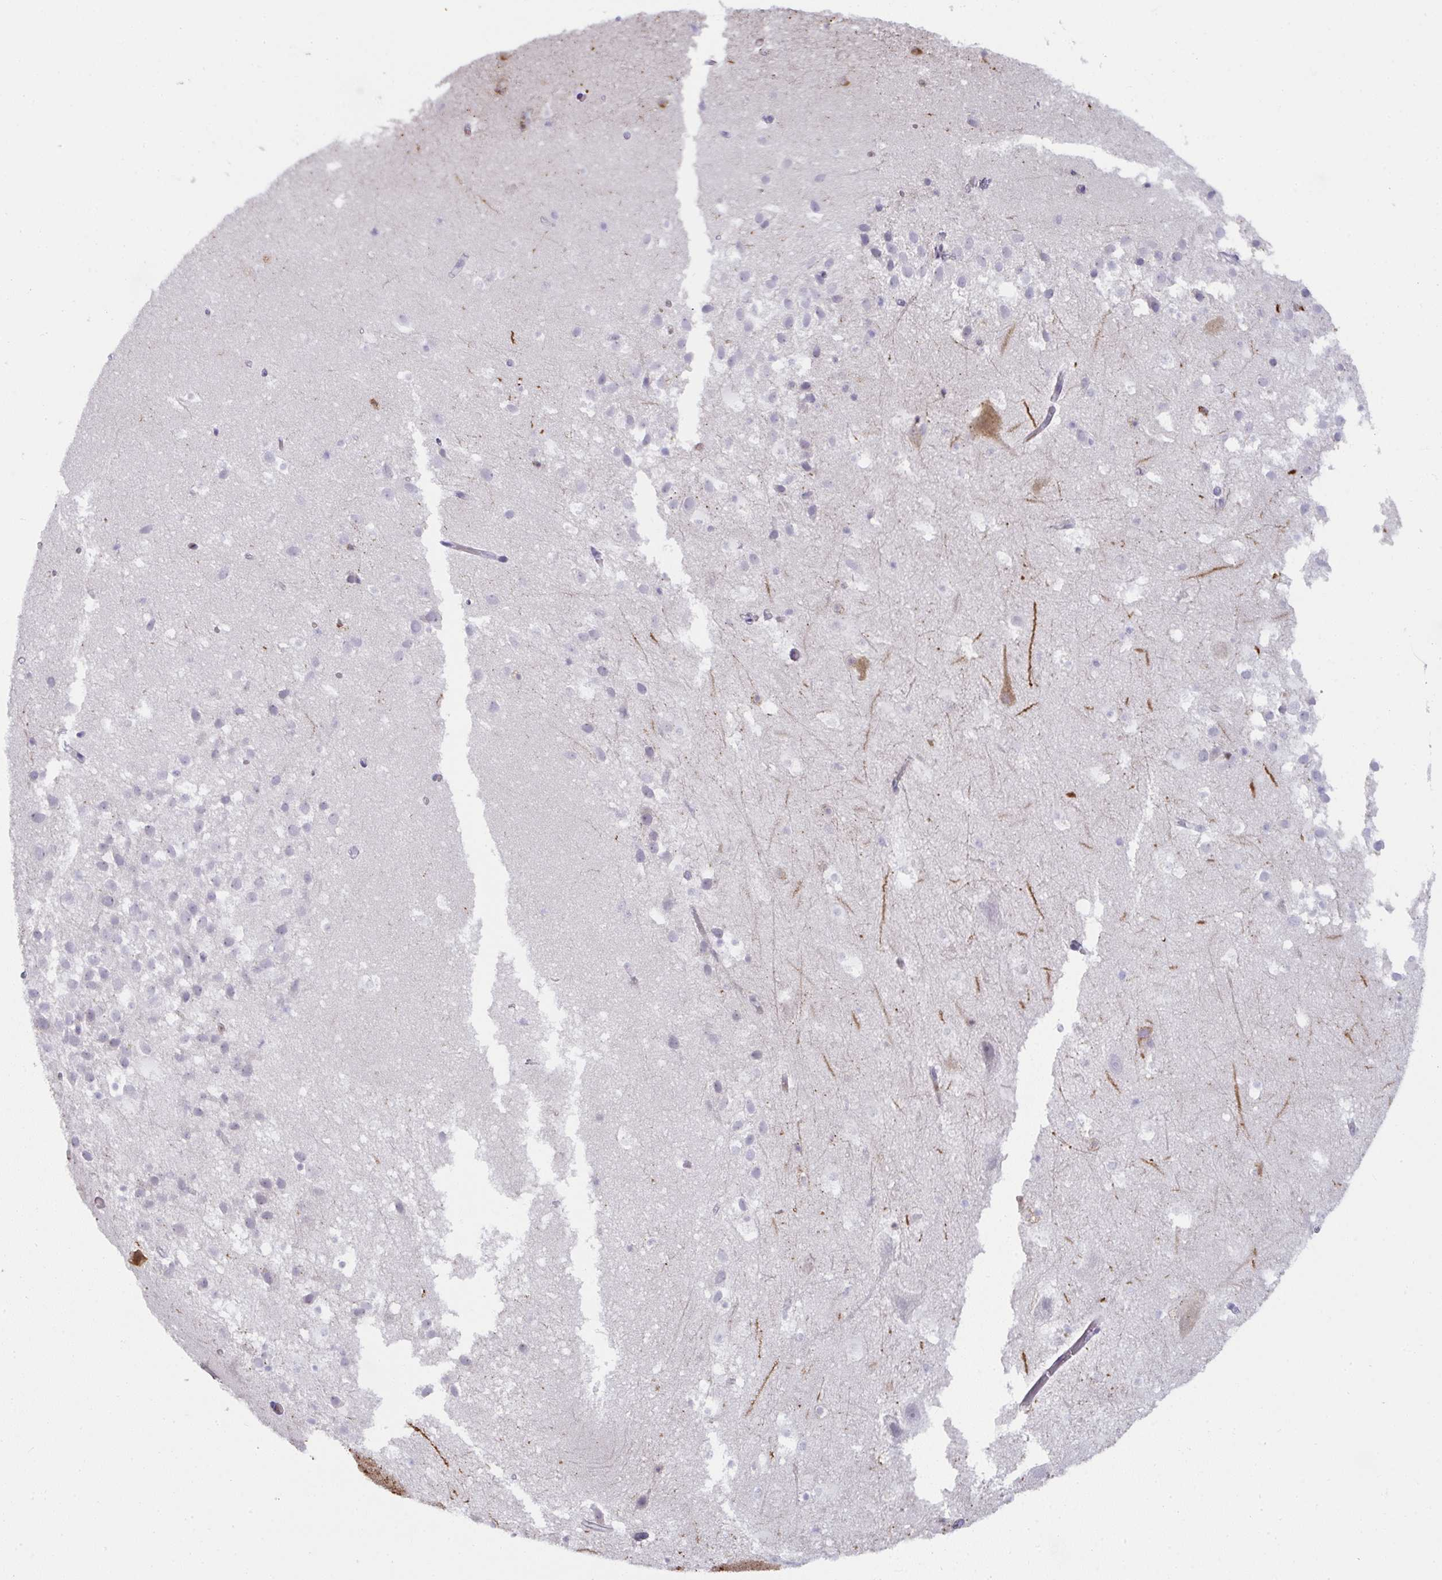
{"staining": {"intensity": "negative", "quantity": "none", "location": "none"}, "tissue": "hippocampus", "cell_type": "Glial cells", "image_type": "normal", "snomed": [{"axis": "morphology", "description": "Normal tissue, NOS"}, {"axis": "topography", "description": "Hippocampus"}], "caption": "Immunohistochemistry photomicrograph of normal hippocampus stained for a protein (brown), which shows no positivity in glial cells. Brightfield microscopy of immunohistochemistry (IHC) stained with DAB (3,3'-diaminobenzidine) (brown) and hematoxylin (blue), captured at high magnification.", "gene": "SHB", "patient": {"sex": "male", "age": 26}}